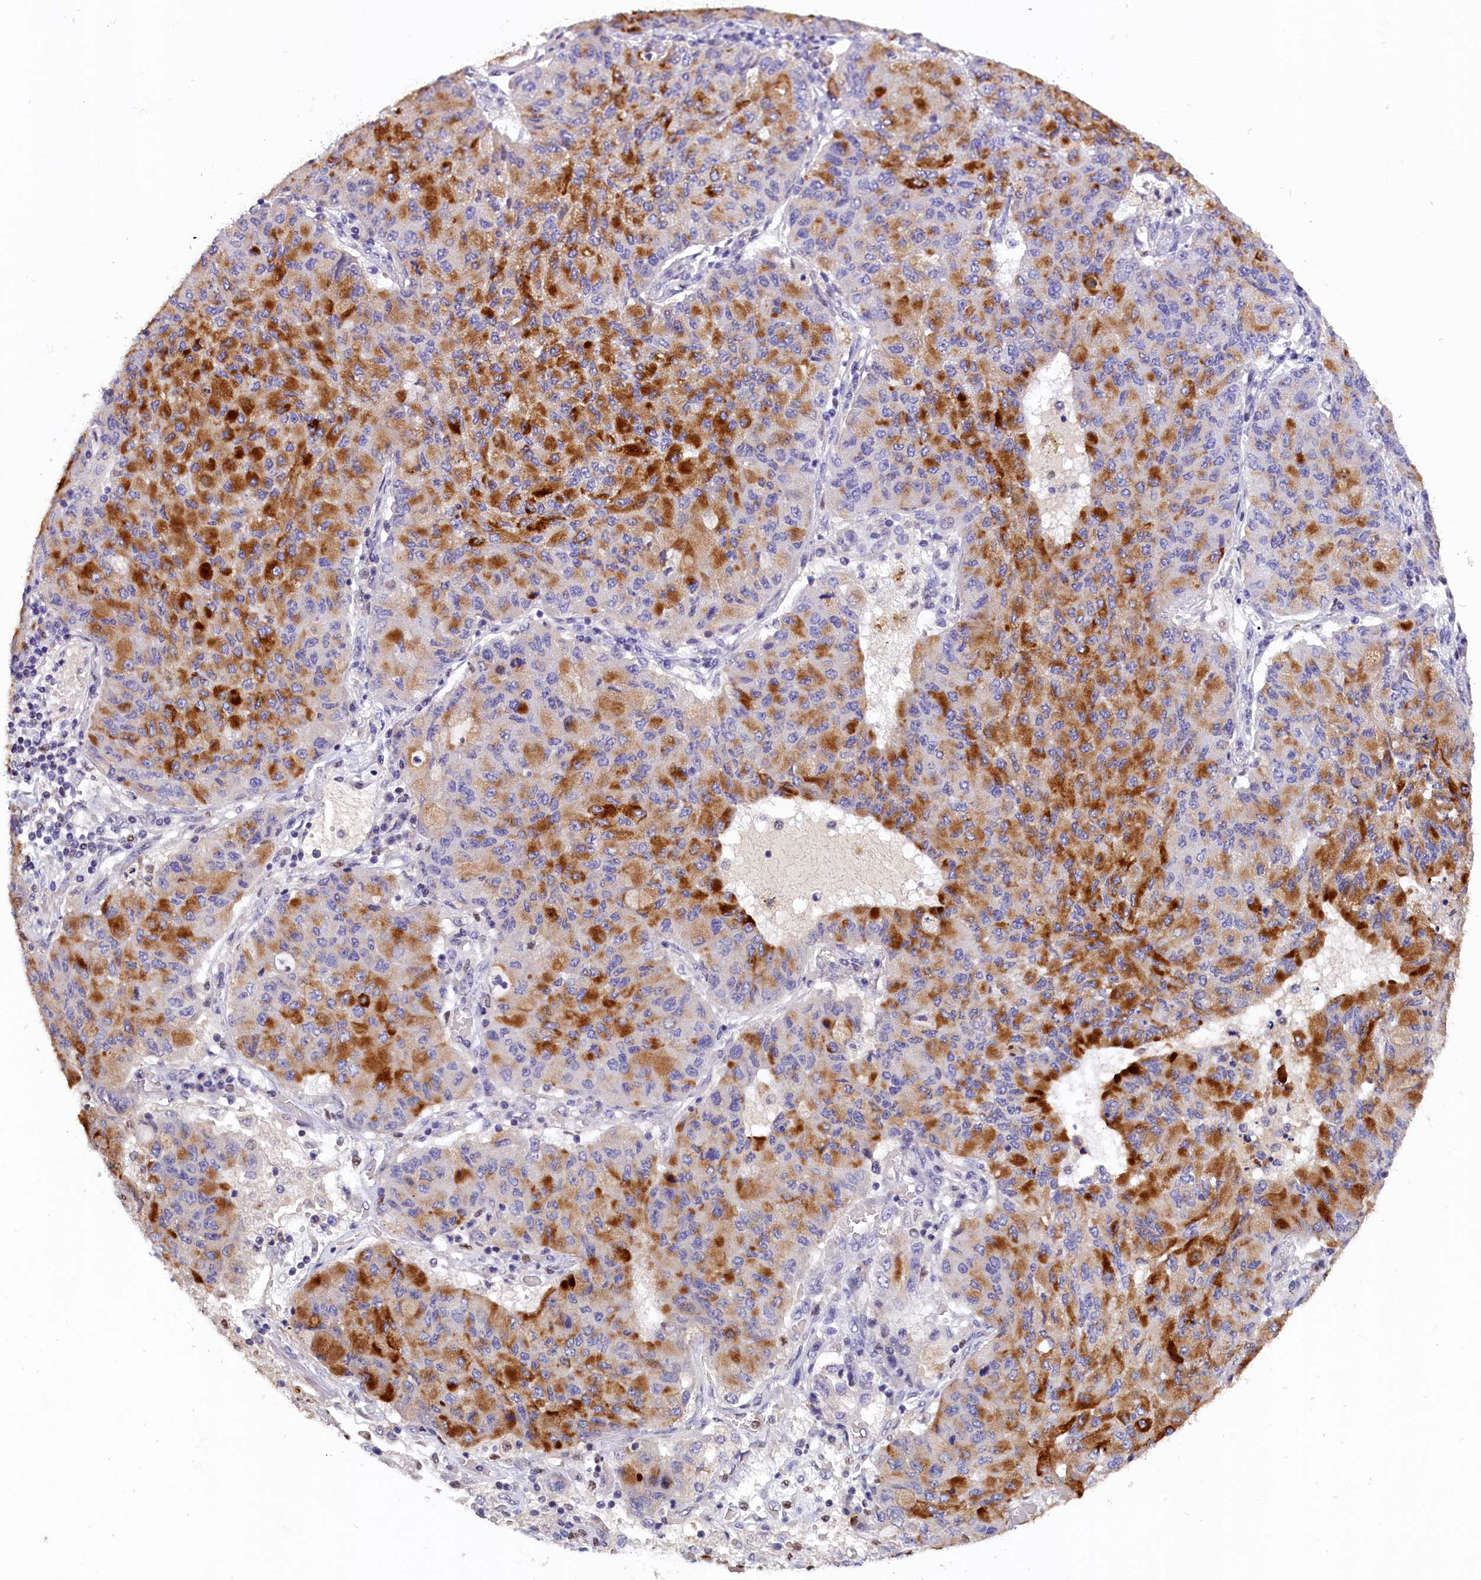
{"staining": {"intensity": "strong", "quantity": "25%-75%", "location": "cytoplasmic/membranous"}, "tissue": "lung cancer", "cell_type": "Tumor cells", "image_type": "cancer", "snomed": [{"axis": "morphology", "description": "Squamous cell carcinoma, NOS"}, {"axis": "topography", "description": "Lung"}], "caption": "An immunohistochemistry (IHC) micrograph of neoplastic tissue is shown. Protein staining in brown highlights strong cytoplasmic/membranous positivity in lung cancer (squamous cell carcinoma) within tumor cells.", "gene": "BTBD9", "patient": {"sex": "male", "age": 74}}